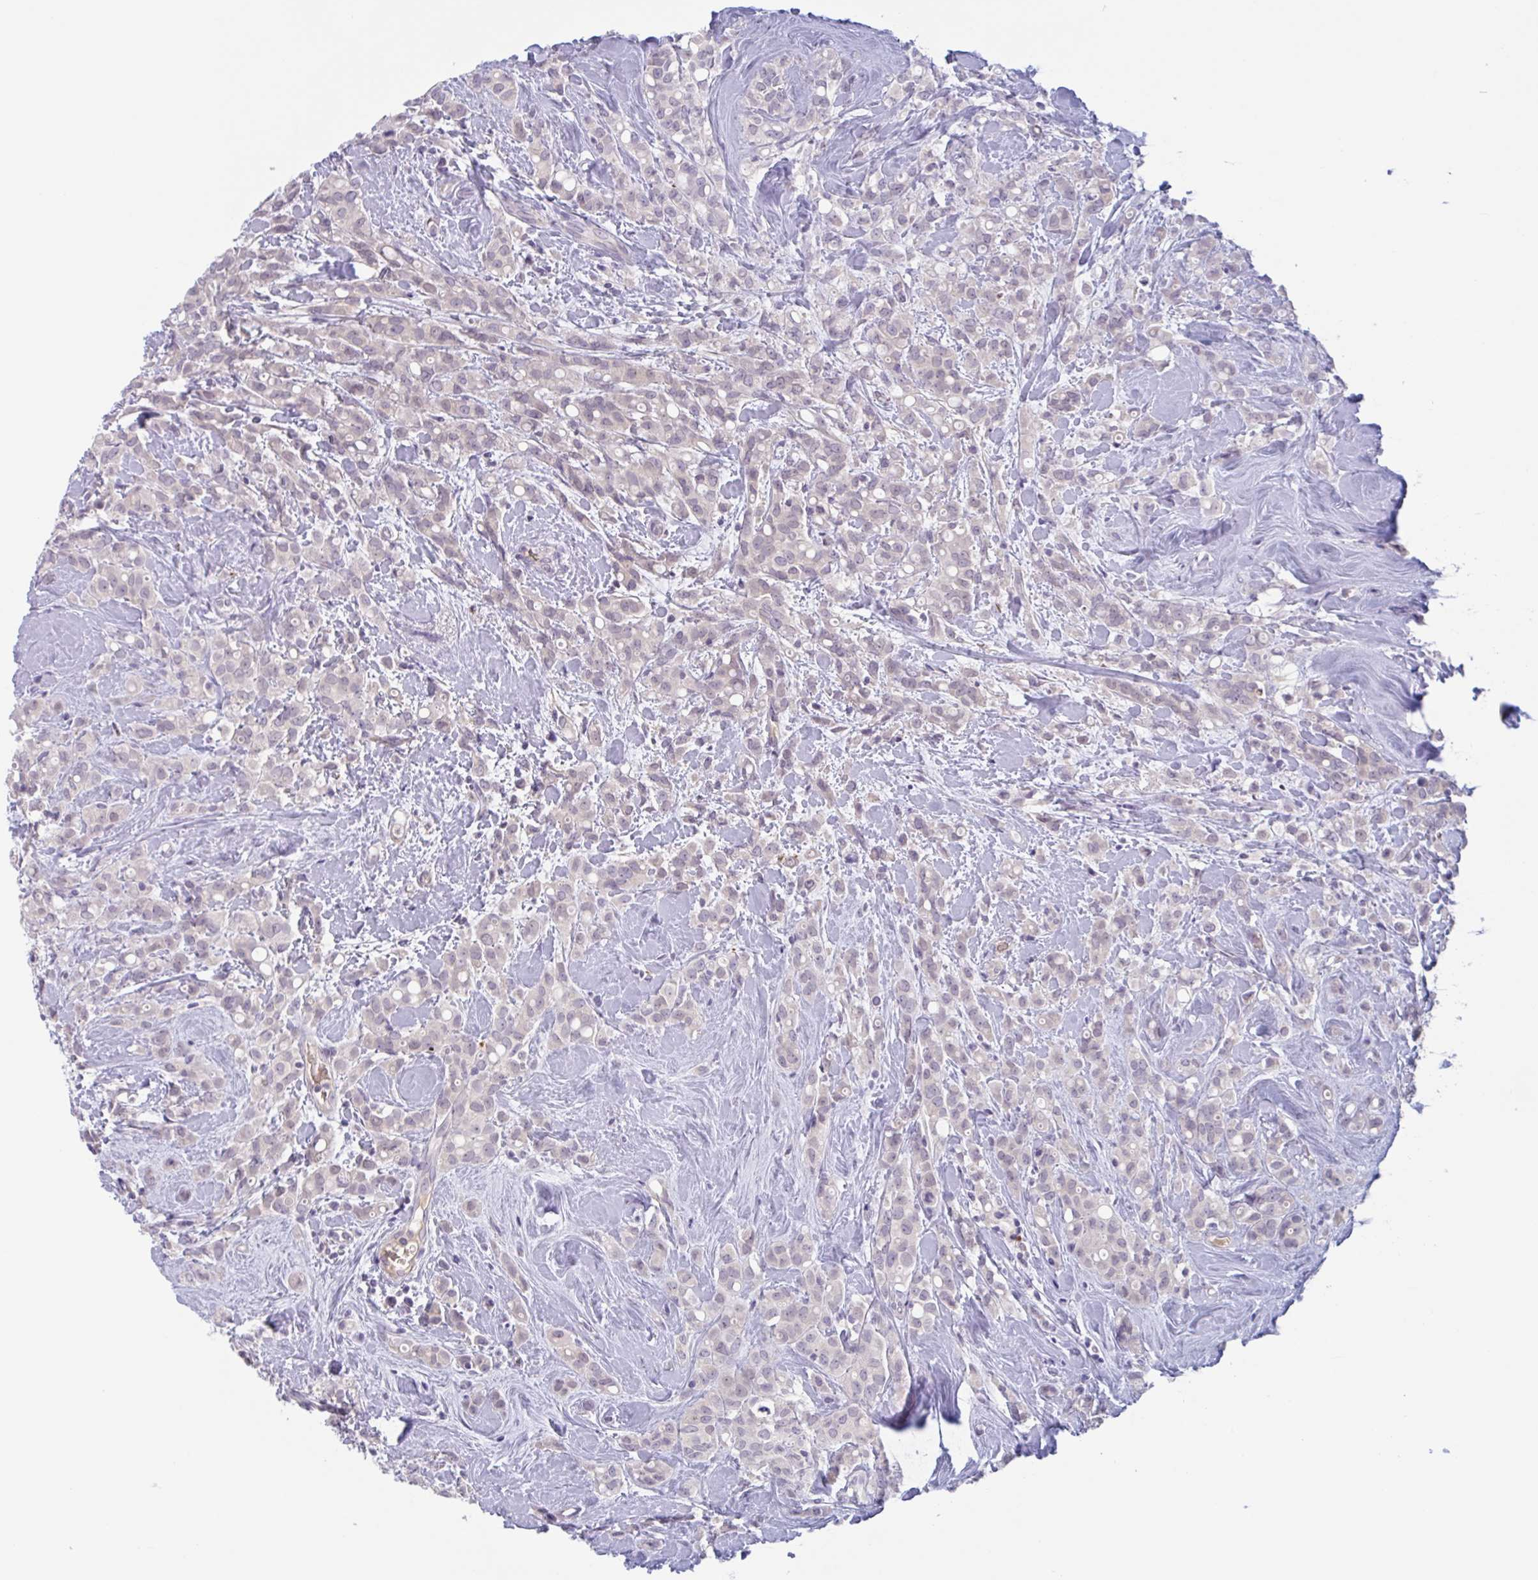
{"staining": {"intensity": "negative", "quantity": "none", "location": "none"}, "tissue": "breast cancer", "cell_type": "Tumor cells", "image_type": "cancer", "snomed": [{"axis": "morphology", "description": "Lobular carcinoma"}, {"axis": "topography", "description": "Breast"}], "caption": "Tumor cells are negative for brown protein staining in breast cancer. (DAB IHC visualized using brightfield microscopy, high magnification).", "gene": "RHAG", "patient": {"sex": "female", "age": 68}}